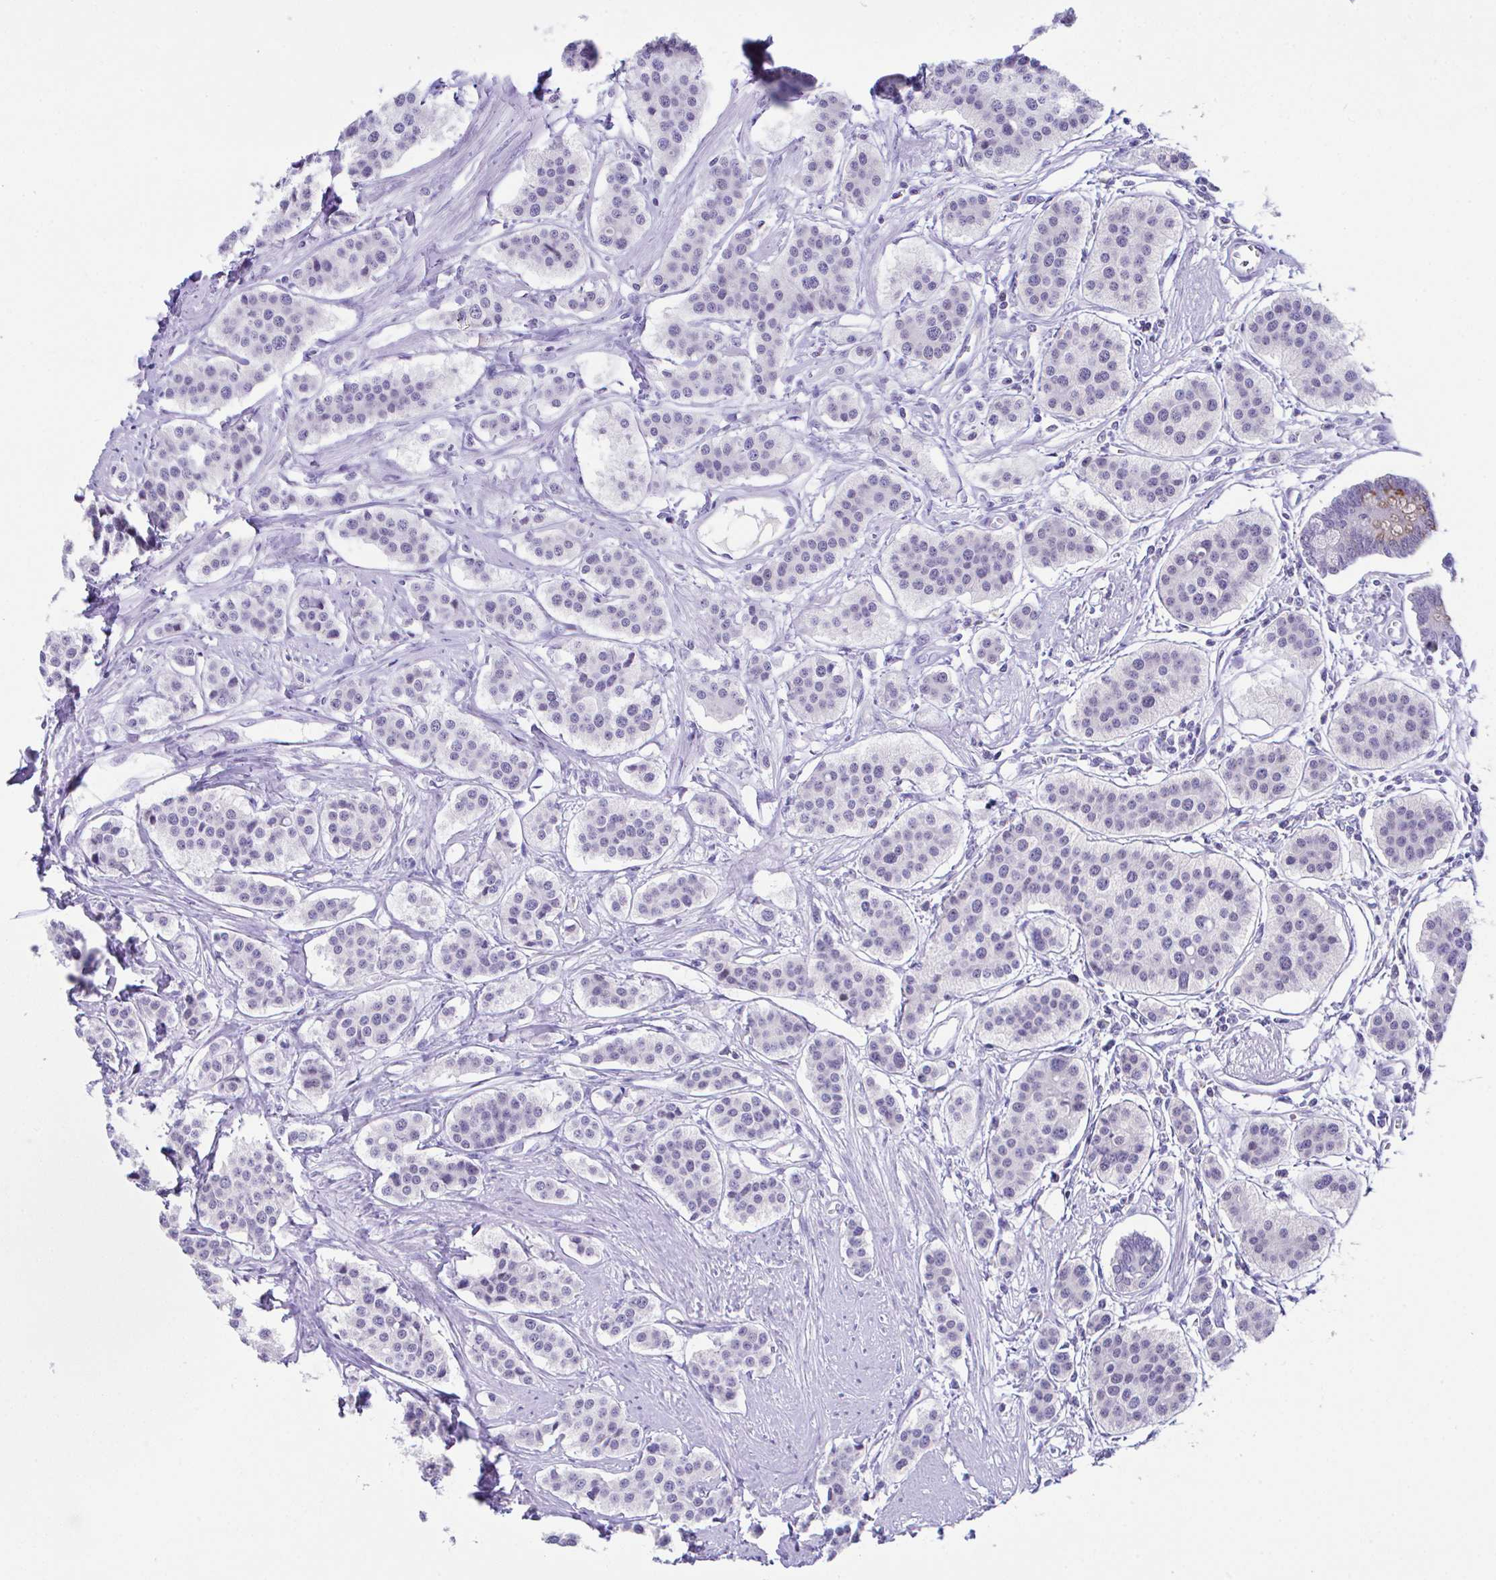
{"staining": {"intensity": "negative", "quantity": "none", "location": "none"}, "tissue": "carcinoid", "cell_type": "Tumor cells", "image_type": "cancer", "snomed": [{"axis": "morphology", "description": "Carcinoid, malignant, NOS"}, {"axis": "topography", "description": "Small intestine"}], "caption": "A high-resolution image shows immunohistochemistry staining of carcinoid (malignant), which displays no significant expression in tumor cells. (IHC, brightfield microscopy, high magnification).", "gene": "HOXB4", "patient": {"sex": "male", "age": 60}}